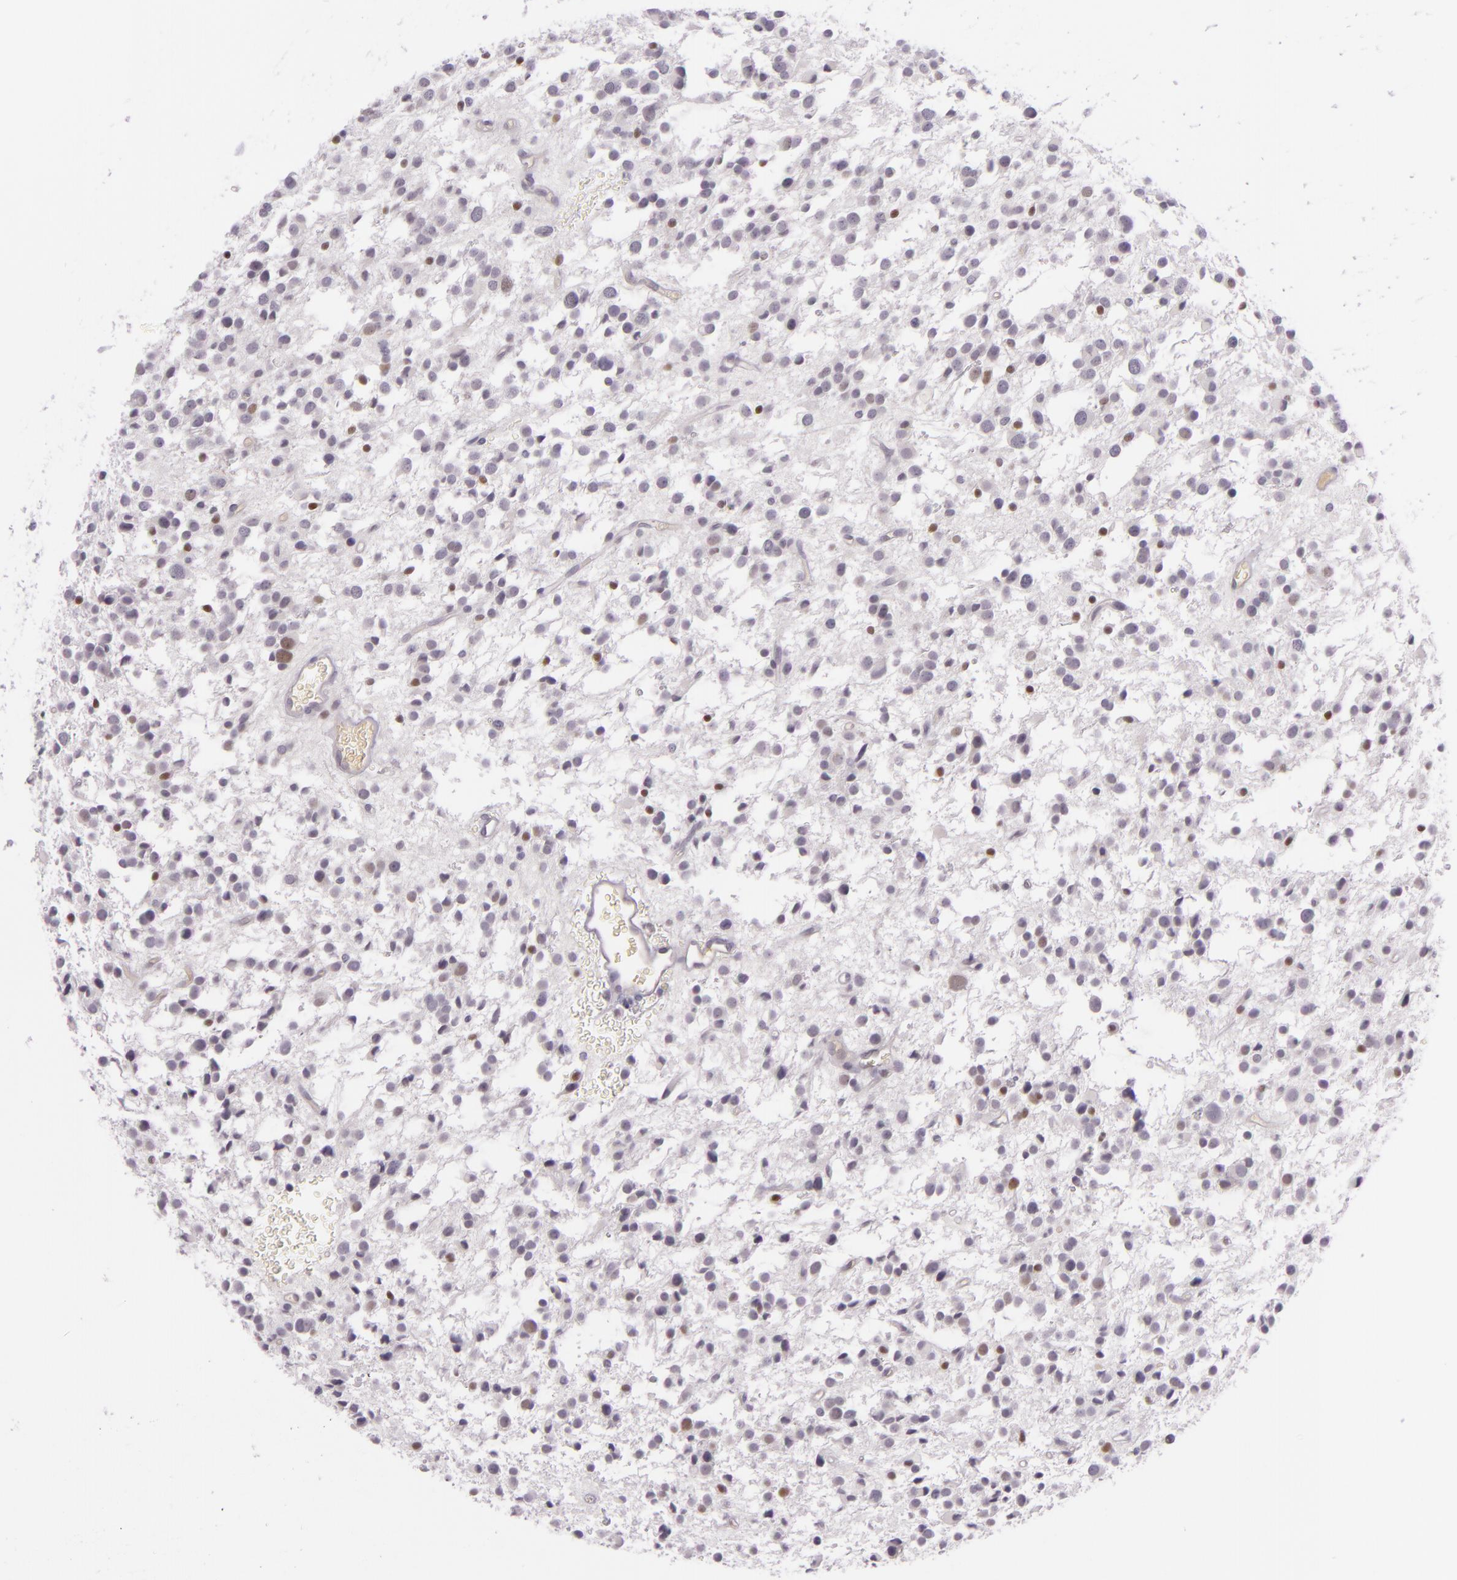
{"staining": {"intensity": "weak", "quantity": "<25%", "location": "nuclear"}, "tissue": "glioma", "cell_type": "Tumor cells", "image_type": "cancer", "snomed": [{"axis": "morphology", "description": "Glioma, malignant, Low grade"}, {"axis": "topography", "description": "Brain"}], "caption": "A micrograph of human malignant glioma (low-grade) is negative for staining in tumor cells. (DAB (3,3'-diaminobenzidine) immunohistochemistry, high magnification).", "gene": "CHEK2", "patient": {"sex": "female", "age": 36}}